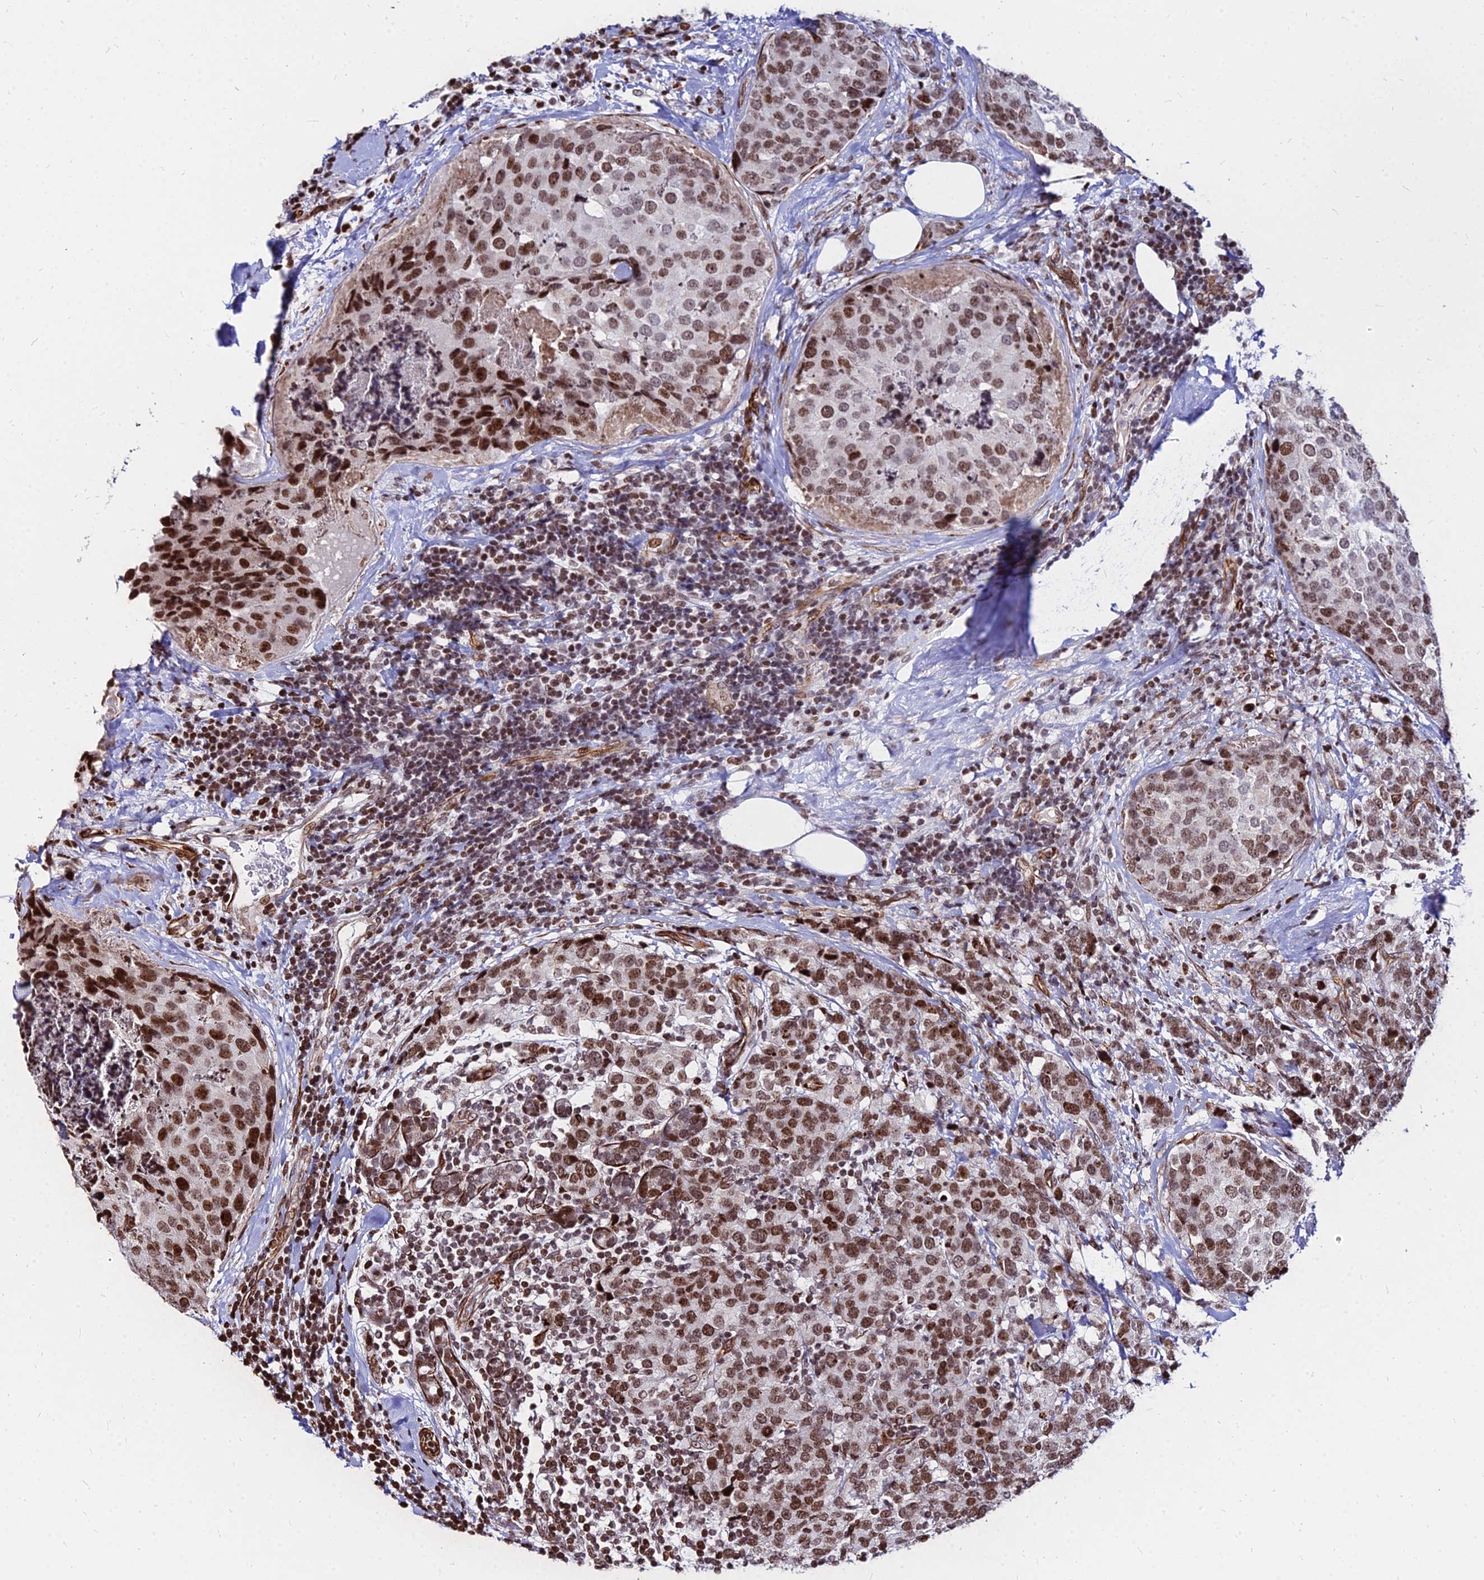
{"staining": {"intensity": "moderate", "quantity": ">75%", "location": "nuclear"}, "tissue": "breast cancer", "cell_type": "Tumor cells", "image_type": "cancer", "snomed": [{"axis": "morphology", "description": "Lobular carcinoma"}, {"axis": "topography", "description": "Breast"}], "caption": "Brown immunohistochemical staining in human breast cancer shows moderate nuclear positivity in about >75% of tumor cells. Nuclei are stained in blue.", "gene": "NYAP2", "patient": {"sex": "female", "age": 59}}